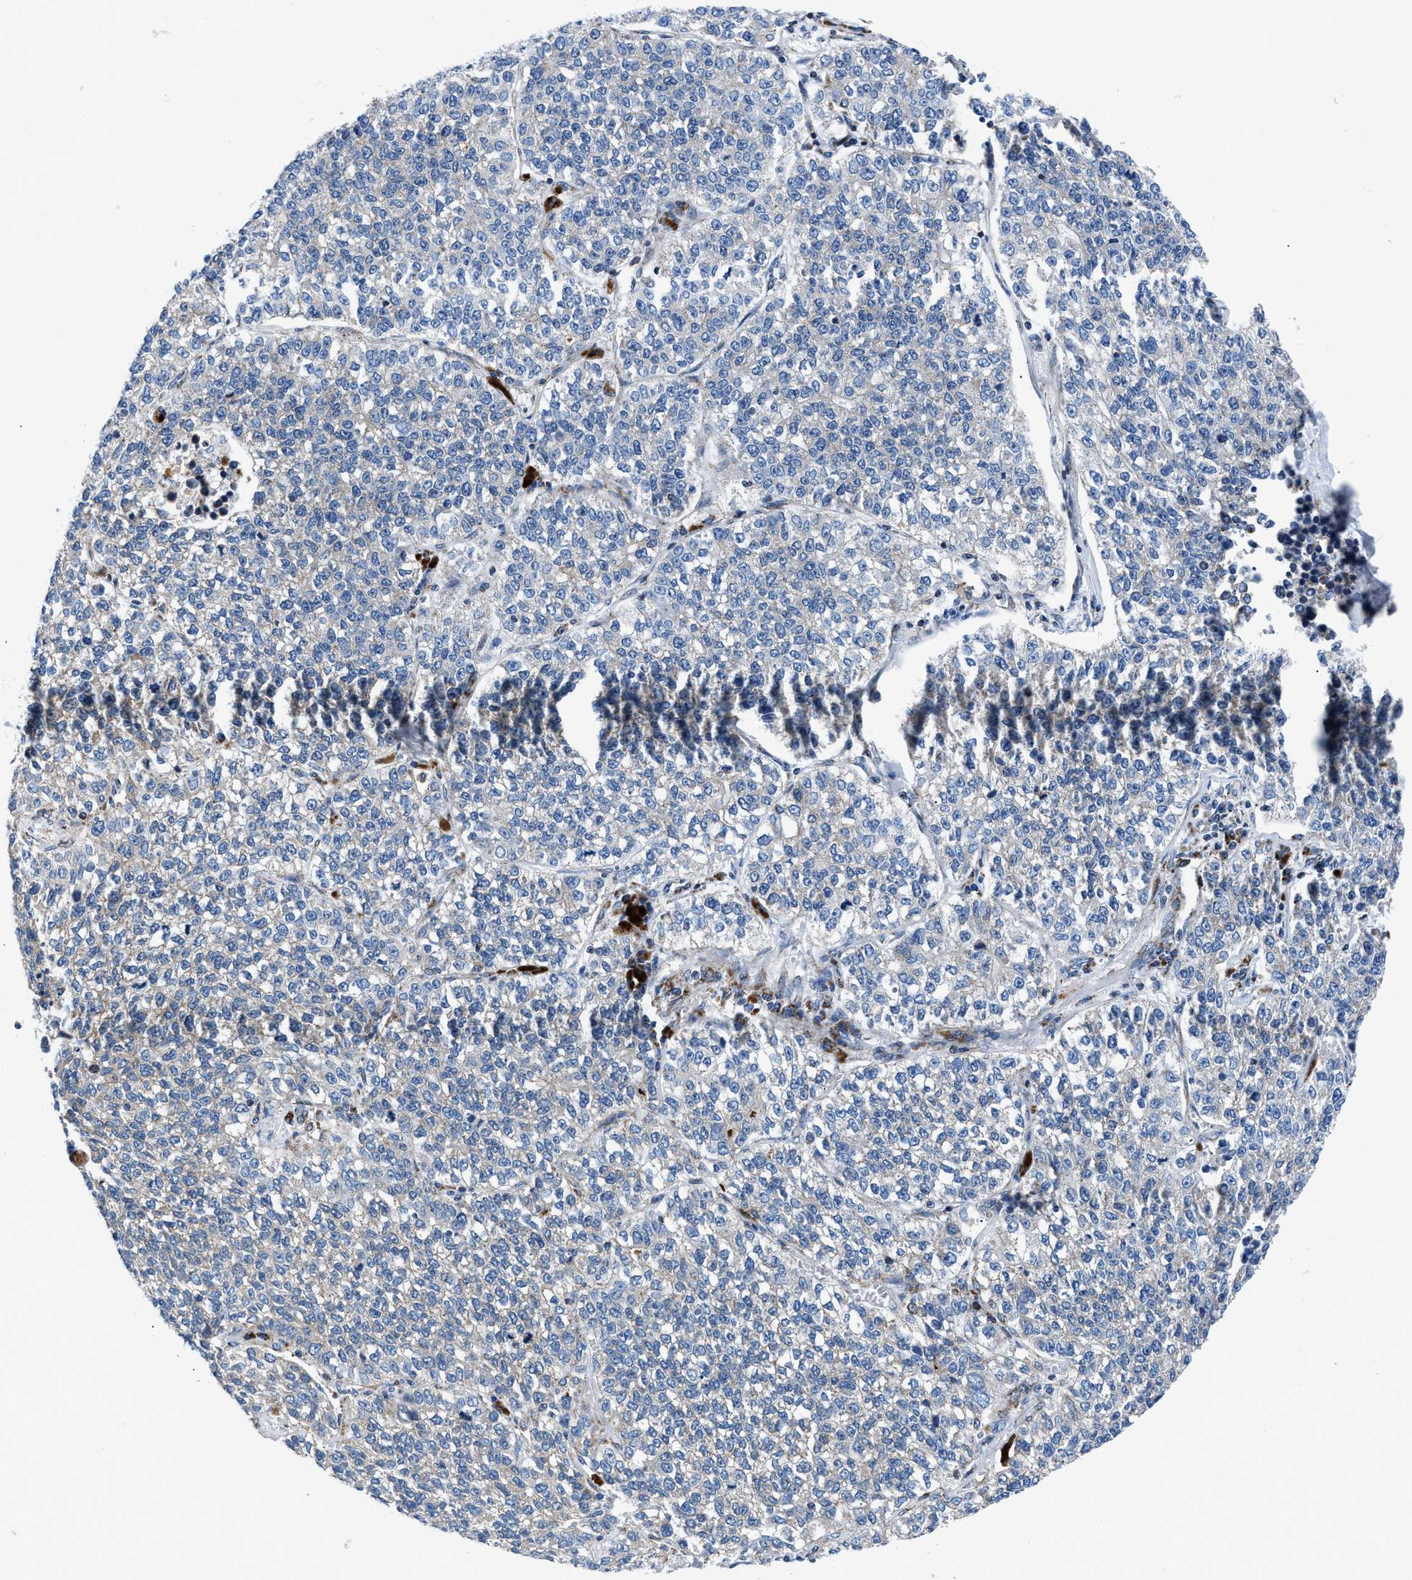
{"staining": {"intensity": "moderate", "quantity": "<25%", "location": "cytoplasmic/membranous"}, "tissue": "lung cancer", "cell_type": "Tumor cells", "image_type": "cancer", "snomed": [{"axis": "morphology", "description": "Adenocarcinoma, NOS"}, {"axis": "topography", "description": "Lung"}], "caption": "Immunohistochemistry staining of lung cancer (adenocarcinoma), which reveals low levels of moderate cytoplasmic/membranous positivity in about <25% of tumor cells indicating moderate cytoplasmic/membranous protein staining. The staining was performed using DAB (brown) for protein detection and nuclei were counterstained in hematoxylin (blue).", "gene": "LMO2", "patient": {"sex": "male", "age": 49}}